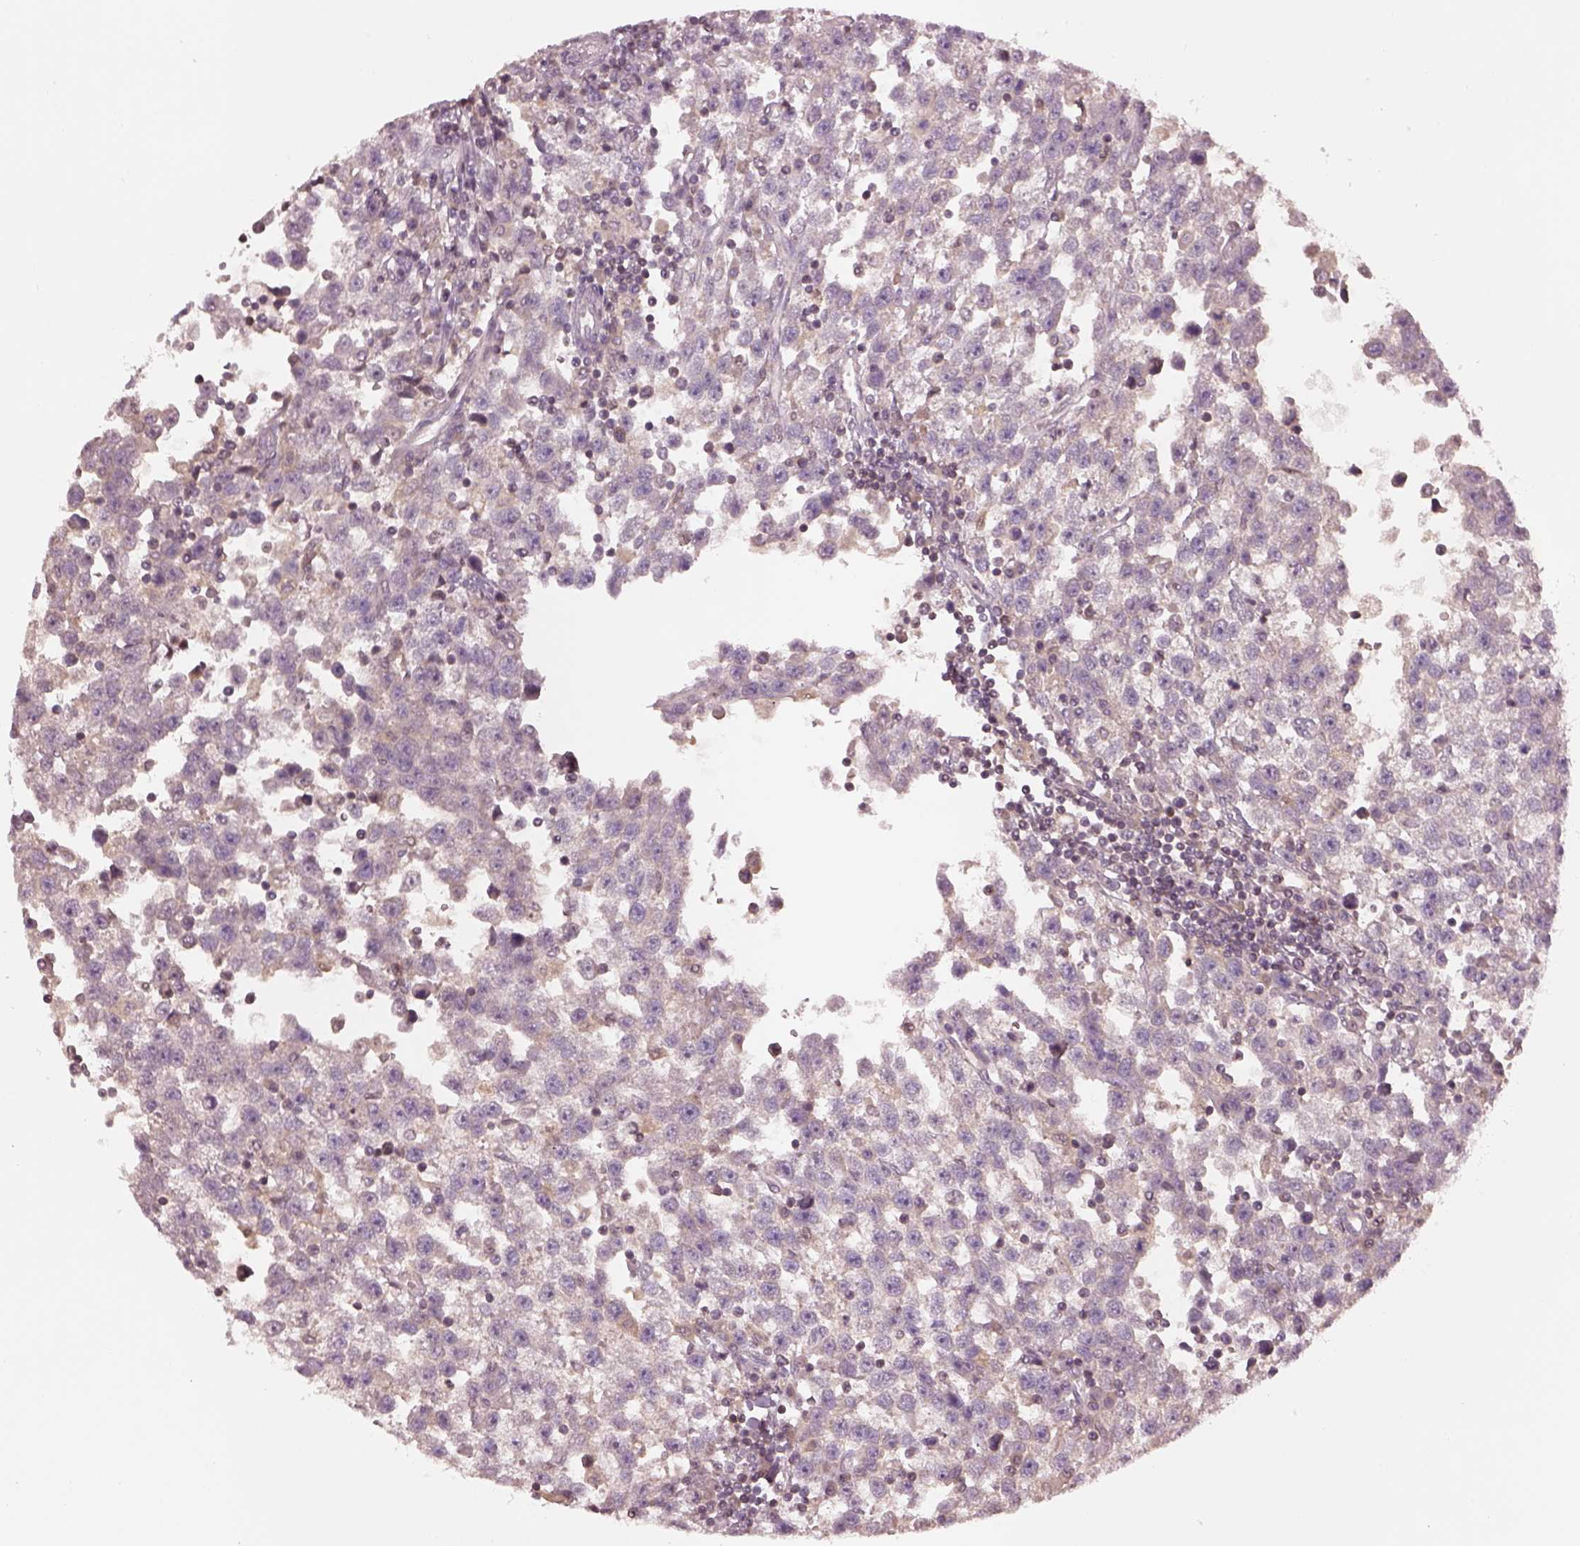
{"staining": {"intensity": "weak", "quantity": "25%-75%", "location": "cytoplasmic/membranous"}, "tissue": "testis cancer", "cell_type": "Tumor cells", "image_type": "cancer", "snomed": [{"axis": "morphology", "description": "Seminoma, NOS"}, {"axis": "topography", "description": "Testis"}], "caption": "DAB (3,3'-diaminobenzidine) immunohistochemical staining of human seminoma (testis) displays weak cytoplasmic/membranous protein positivity in about 25%-75% of tumor cells. The protein of interest is stained brown, and the nuclei are stained in blue (DAB IHC with brightfield microscopy, high magnification).", "gene": "TLX3", "patient": {"sex": "male", "age": 34}}